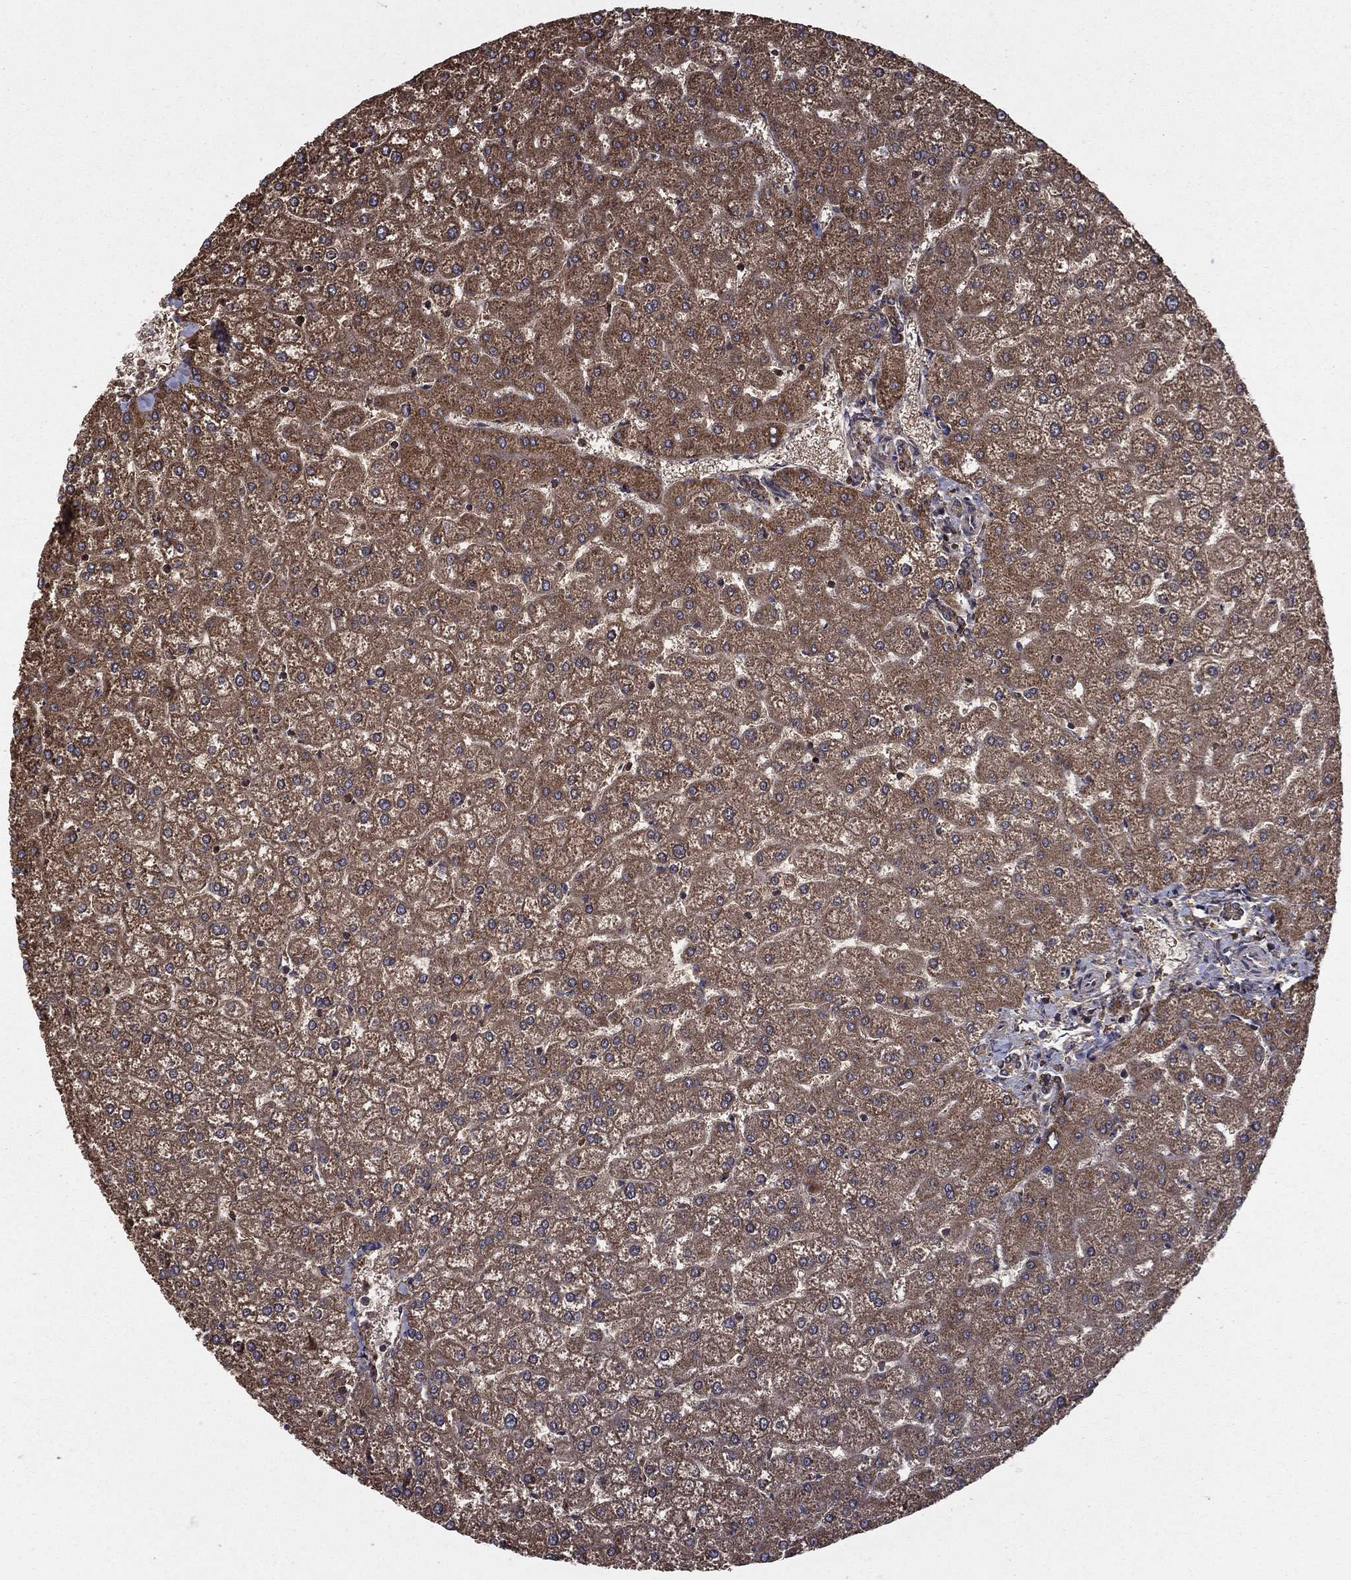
{"staining": {"intensity": "negative", "quantity": "none", "location": "none"}, "tissue": "liver", "cell_type": "Cholangiocytes", "image_type": "normal", "snomed": [{"axis": "morphology", "description": "Normal tissue, NOS"}, {"axis": "topography", "description": "Liver"}], "caption": "The photomicrograph reveals no staining of cholangiocytes in normal liver.", "gene": "ENSG00000288684", "patient": {"sex": "female", "age": 32}}